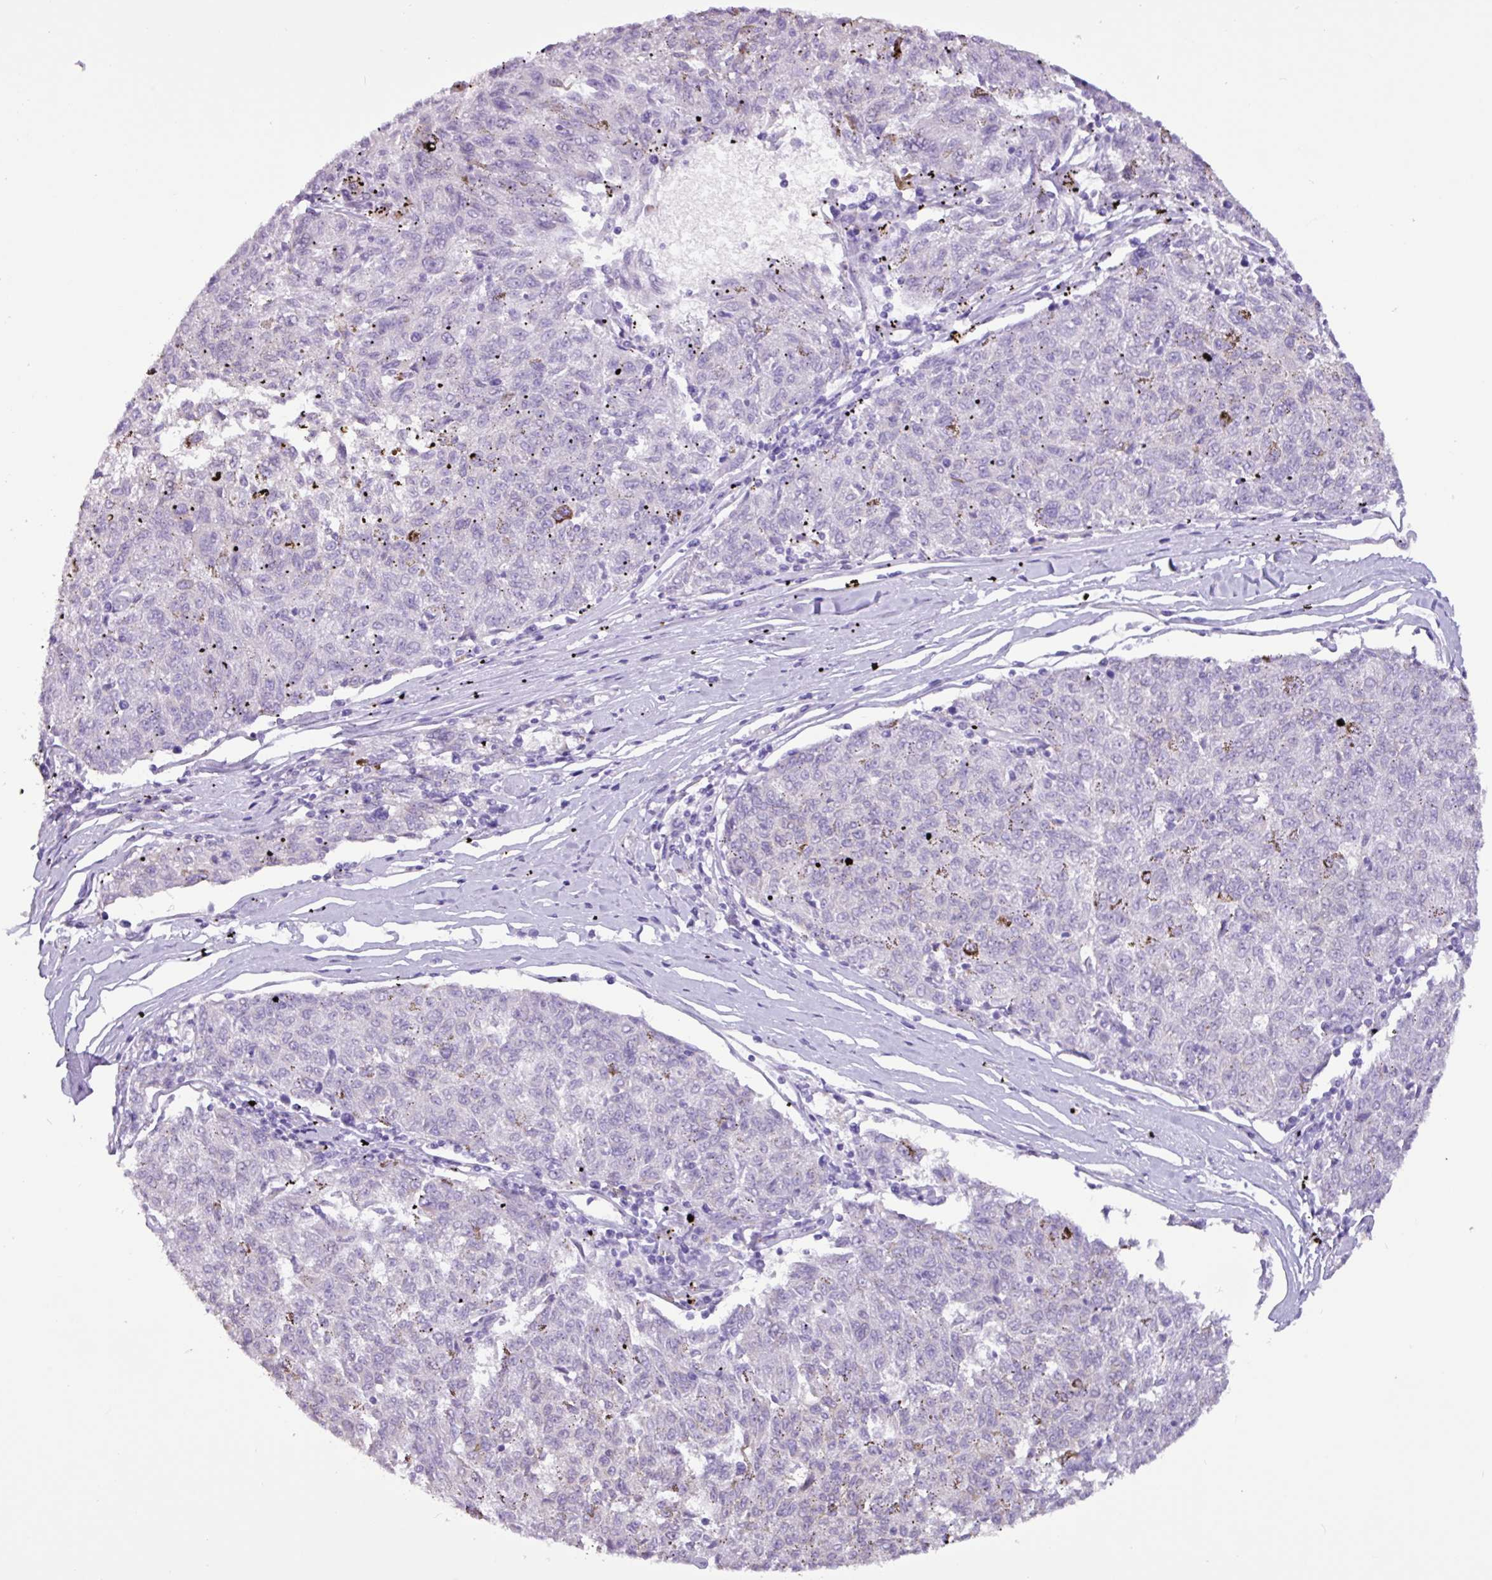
{"staining": {"intensity": "negative", "quantity": "none", "location": "none"}, "tissue": "melanoma", "cell_type": "Tumor cells", "image_type": "cancer", "snomed": [{"axis": "morphology", "description": "Malignant melanoma, NOS"}, {"axis": "topography", "description": "Skin"}], "caption": "A high-resolution photomicrograph shows IHC staining of melanoma, which demonstrates no significant expression in tumor cells. Nuclei are stained in blue.", "gene": "SLC38A1", "patient": {"sex": "female", "age": 72}}